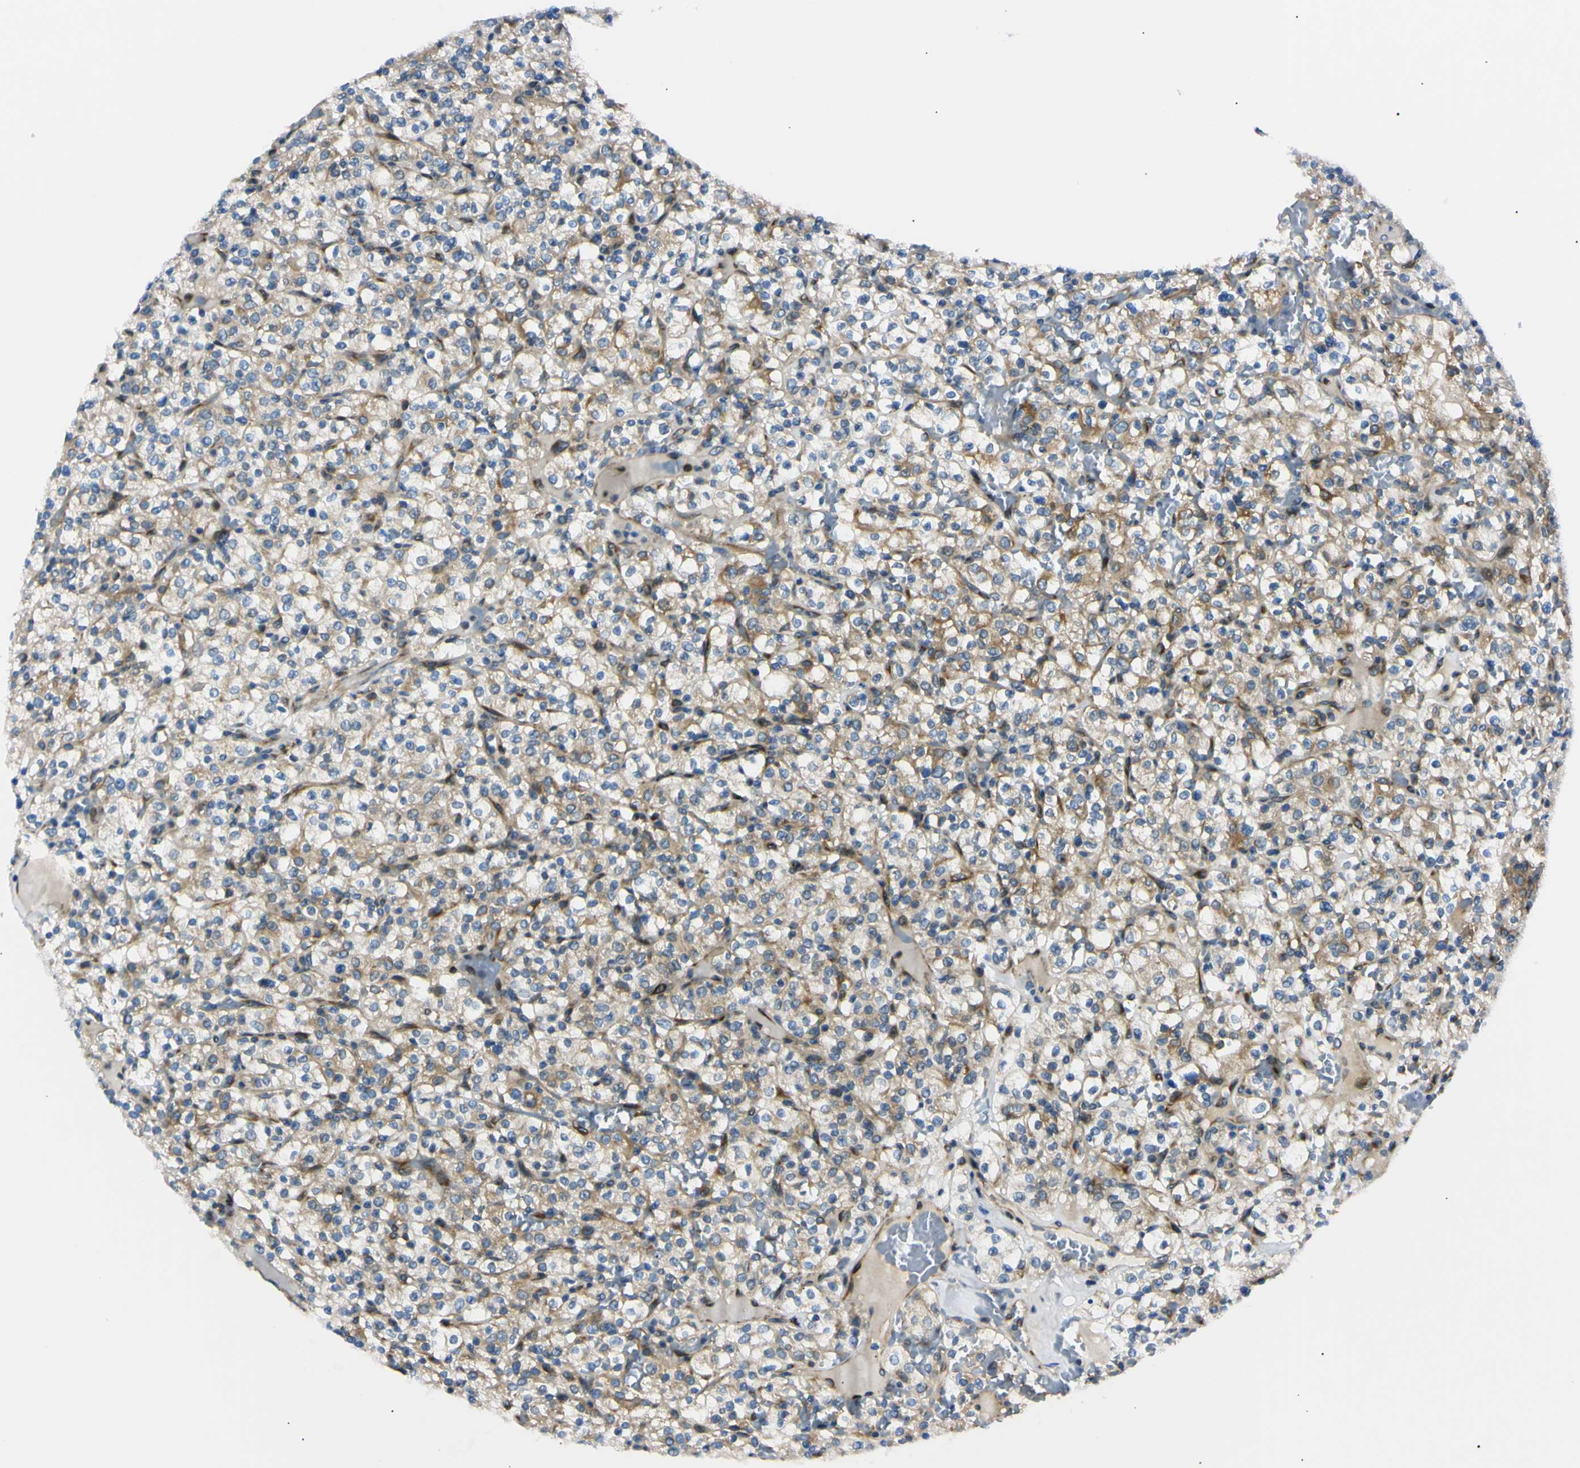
{"staining": {"intensity": "weak", "quantity": "25%-75%", "location": "cytoplasmic/membranous"}, "tissue": "renal cancer", "cell_type": "Tumor cells", "image_type": "cancer", "snomed": [{"axis": "morphology", "description": "Normal tissue, NOS"}, {"axis": "morphology", "description": "Adenocarcinoma, NOS"}, {"axis": "topography", "description": "Kidney"}], "caption": "DAB (3,3'-diaminobenzidine) immunohistochemical staining of human renal cancer (adenocarcinoma) reveals weak cytoplasmic/membranous protein positivity in about 25%-75% of tumor cells. (DAB = brown stain, brightfield microscopy at high magnification).", "gene": "IER3IP1", "patient": {"sex": "female", "age": 72}}